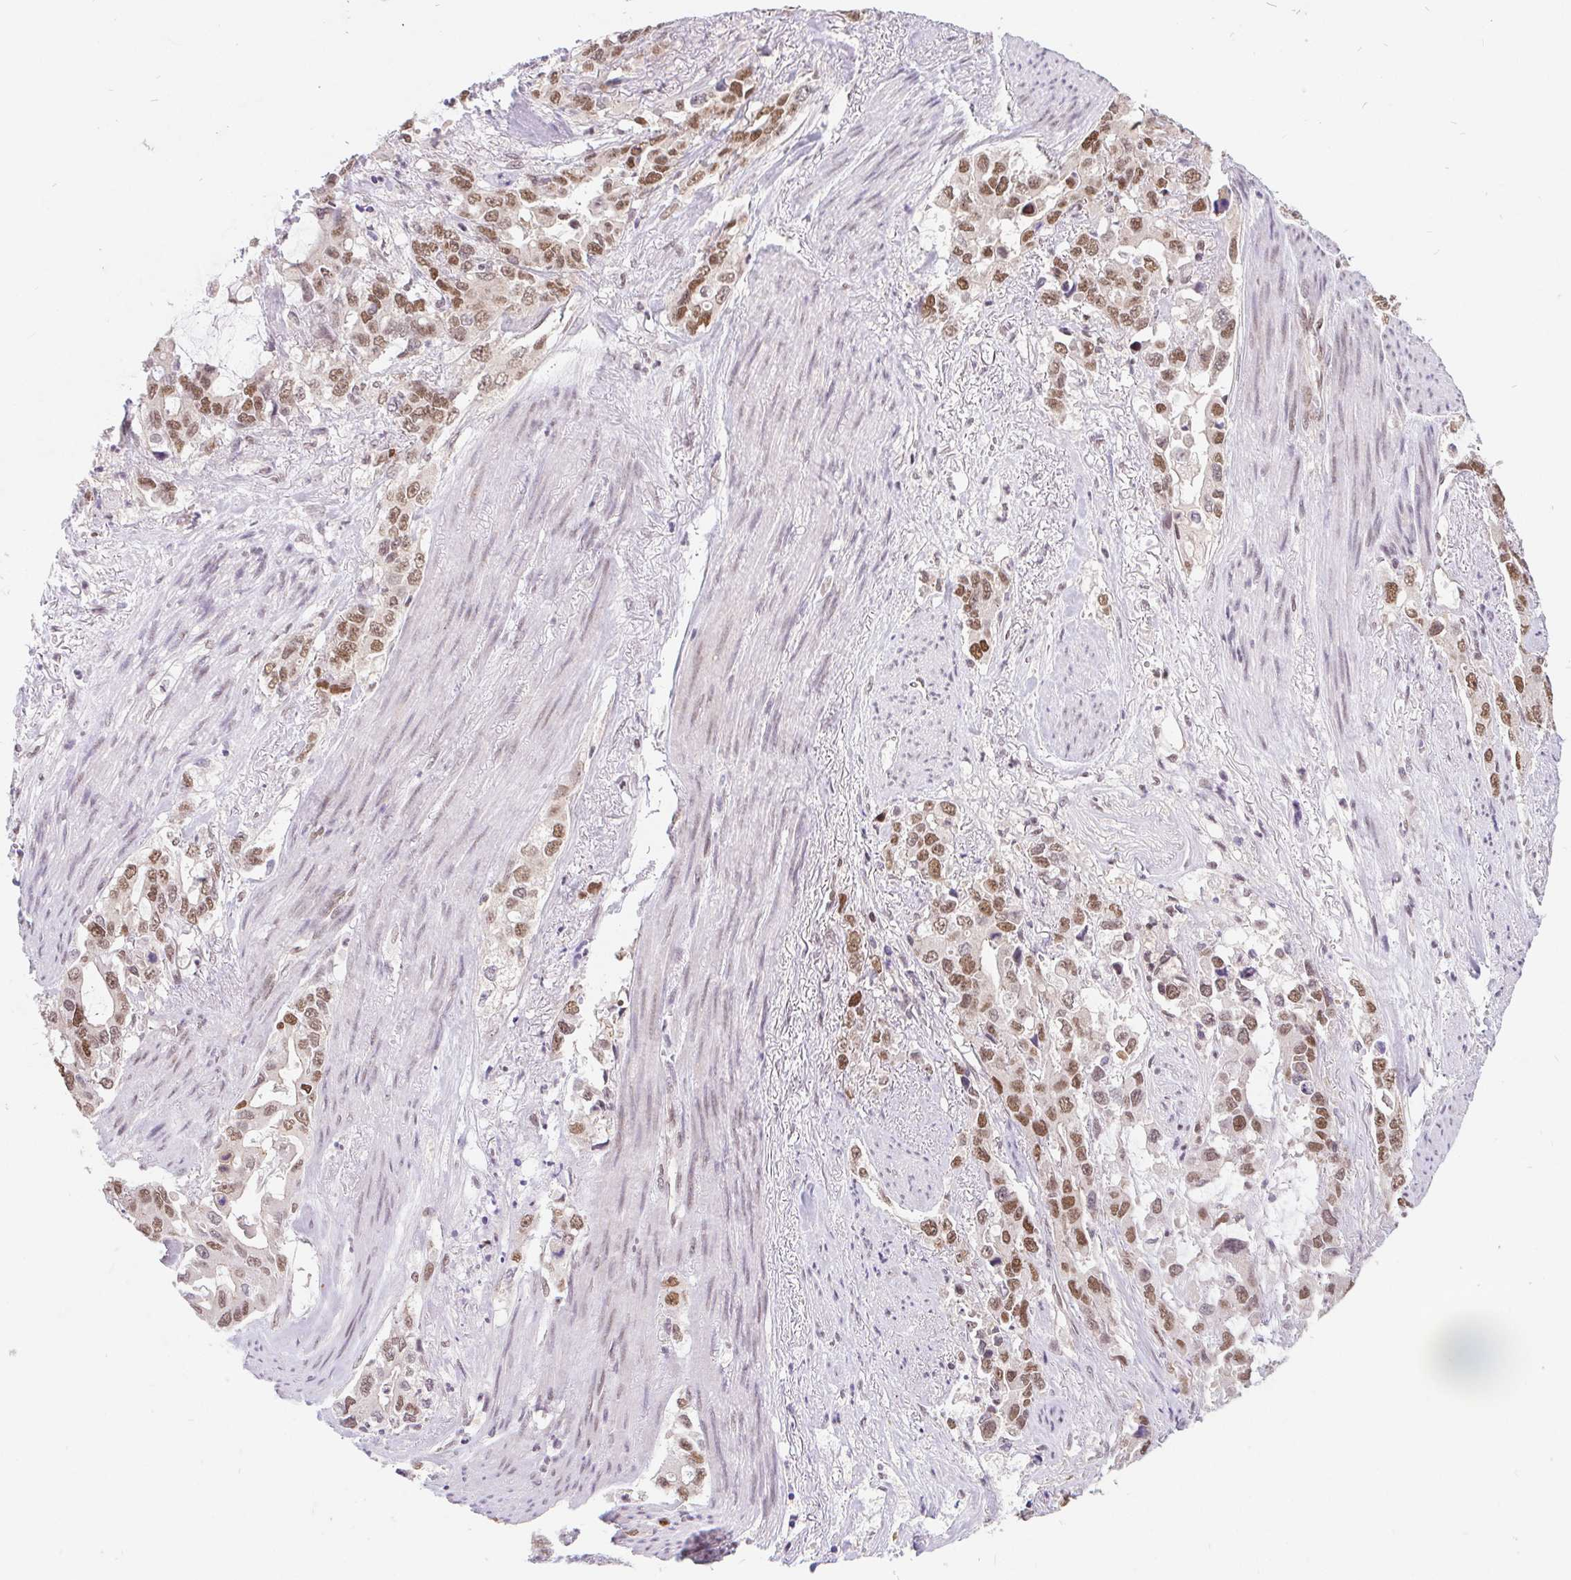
{"staining": {"intensity": "moderate", "quantity": ">75%", "location": "nuclear"}, "tissue": "stomach cancer", "cell_type": "Tumor cells", "image_type": "cancer", "snomed": [{"axis": "morphology", "description": "Adenocarcinoma, NOS"}, {"axis": "topography", "description": "Stomach, upper"}], "caption": "Stomach cancer stained with DAB (3,3'-diaminobenzidine) IHC demonstrates medium levels of moderate nuclear expression in about >75% of tumor cells.", "gene": "POU2F1", "patient": {"sex": "male", "age": 85}}